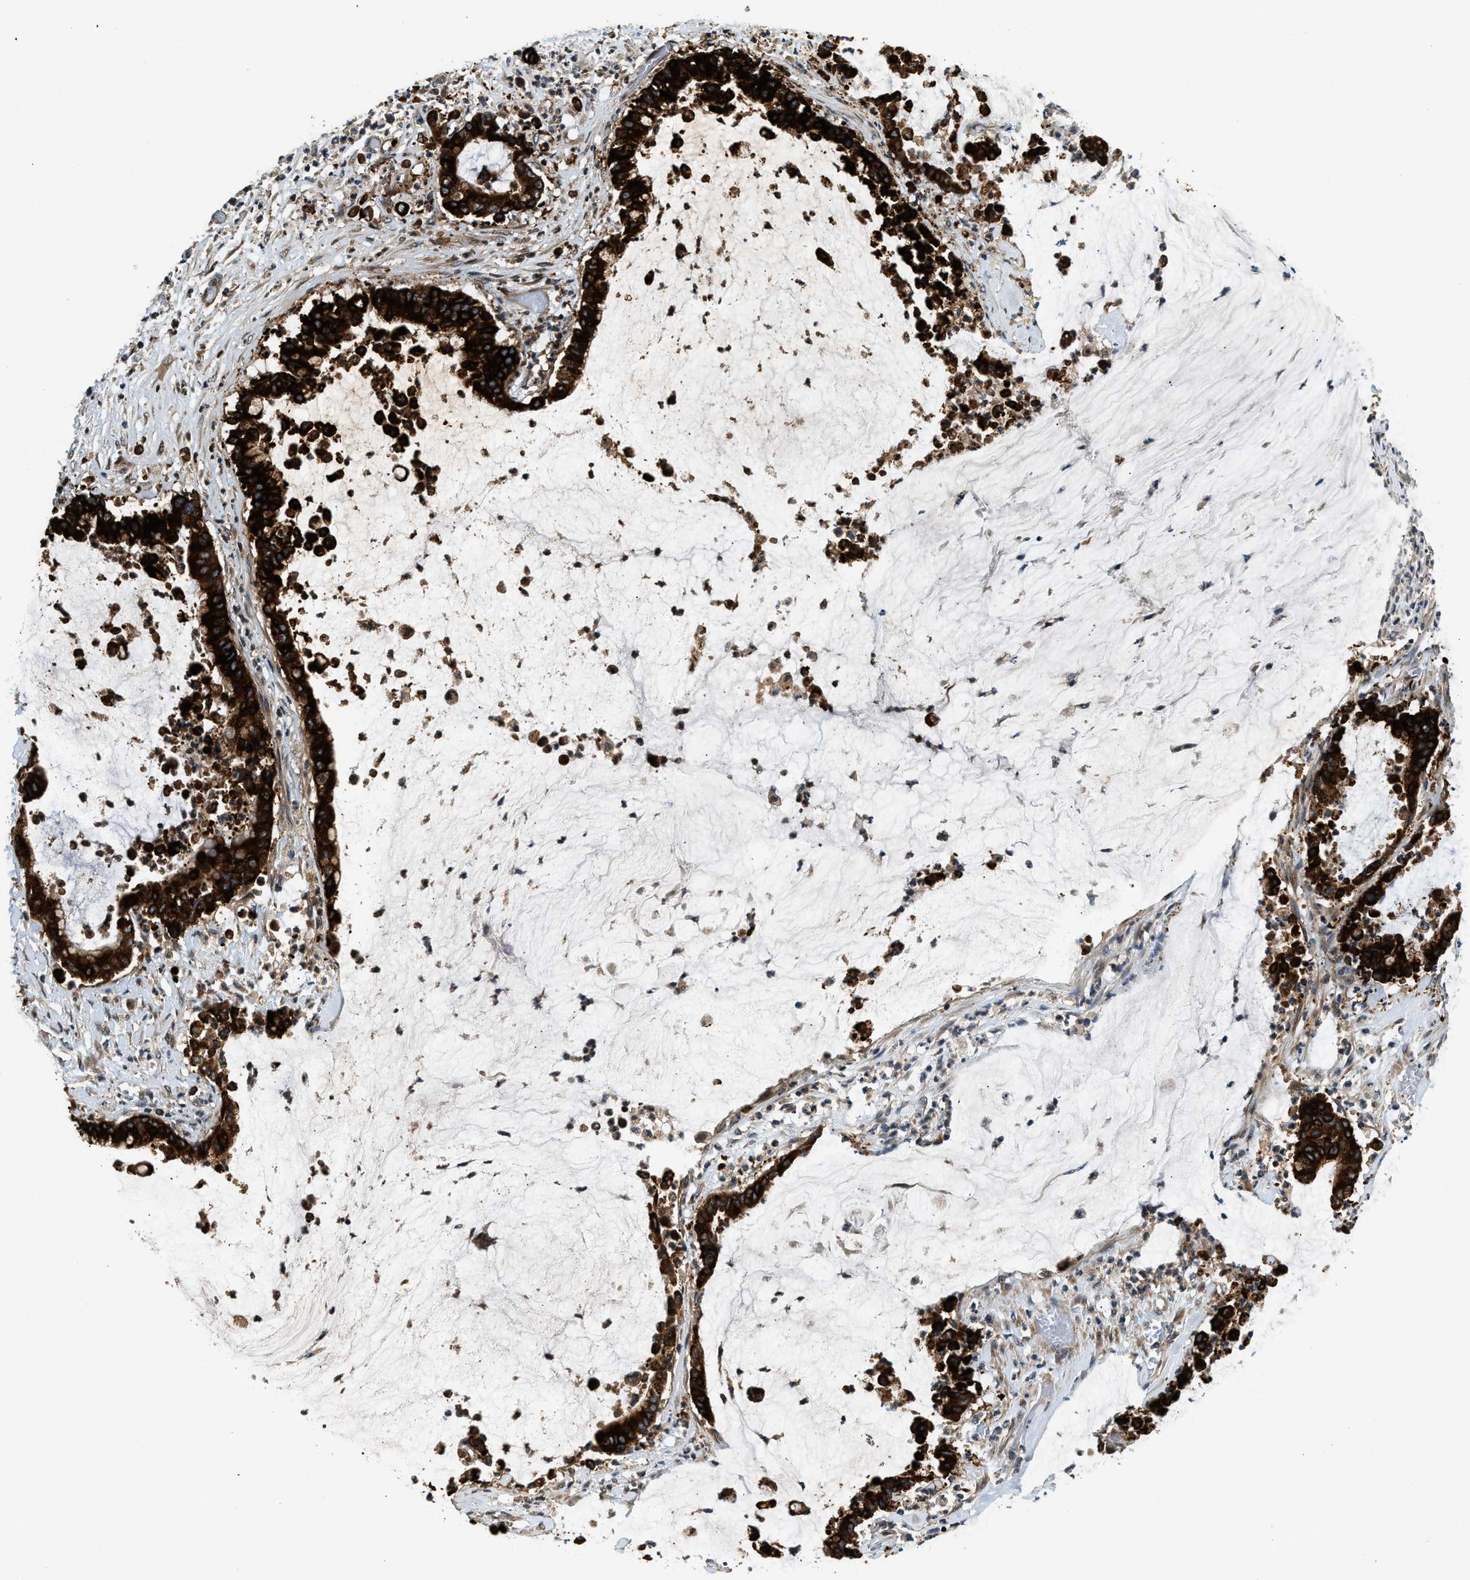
{"staining": {"intensity": "strong", "quantity": ">75%", "location": "cytoplasmic/membranous"}, "tissue": "pancreatic cancer", "cell_type": "Tumor cells", "image_type": "cancer", "snomed": [{"axis": "morphology", "description": "Adenocarcinoma, NOS"}, {"axis": "topography", "description": "Pancreas"}], "caption": "Protein analysis of pancreatic adenocarcinoma tissue reveals strong cytoplasmic/membranous expression in approximately >75% of tumor cells.", "gene": "IL3RA", "patient": {"sex": "male", "age": 41}}